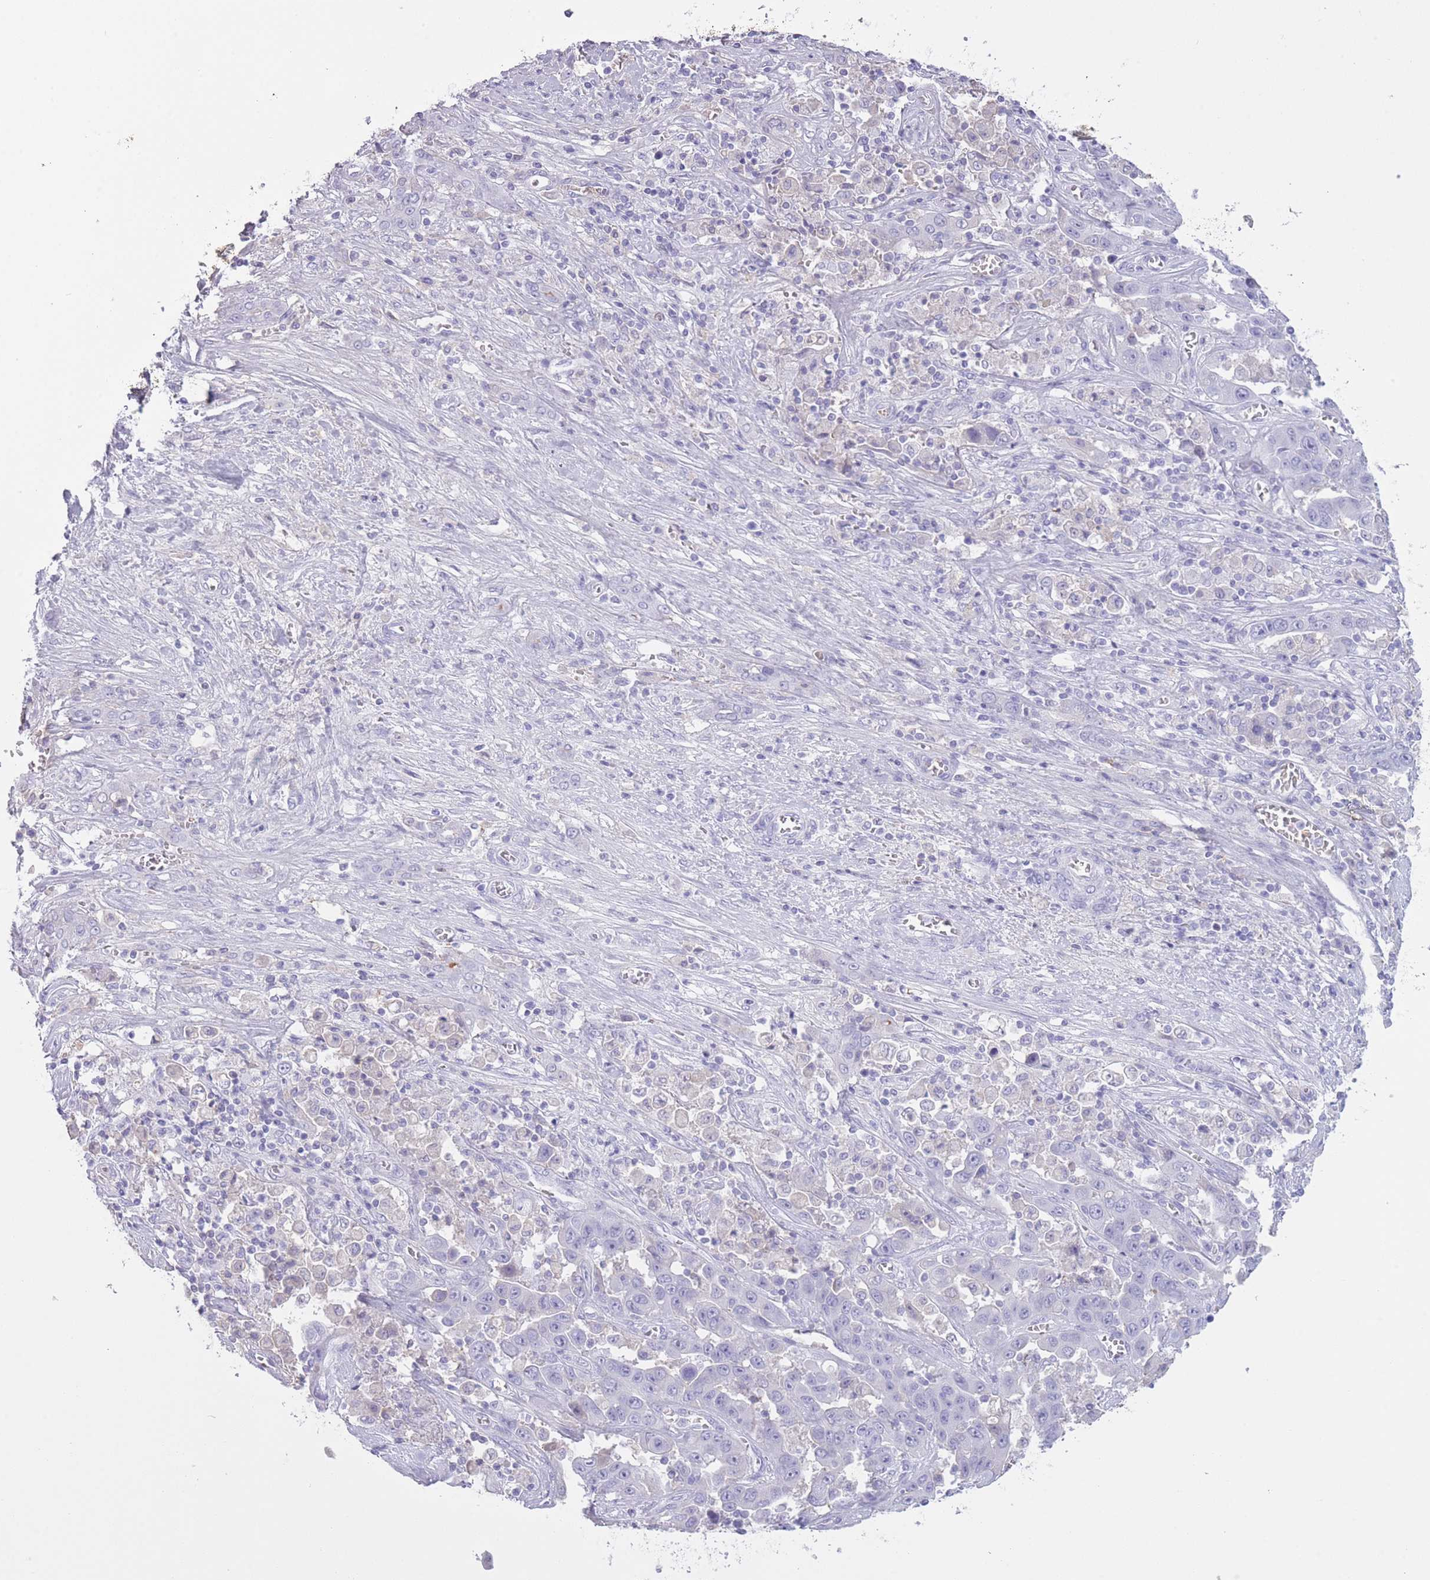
{"staining": {"intensity": "negative", "quantity": "none", "location": "none"}, "tissue": "liver cancer", "cell_type": "Tumor cells", "image_type": "cancer", "snomed": [{"axis": "morphology", "description": "Cholangiocarcinoma"}, {"axis": "topography", "description": "Liver"}], "caption": "Immunohistochemistry micrograph of liver cholangiocarcinoma stained for a protein (brown), which exhibits no positivity in tumor cells. (DAB IHC, high magnification).", "gene": "AP3S2", "patient": {"sex": "female", "age": 52}}